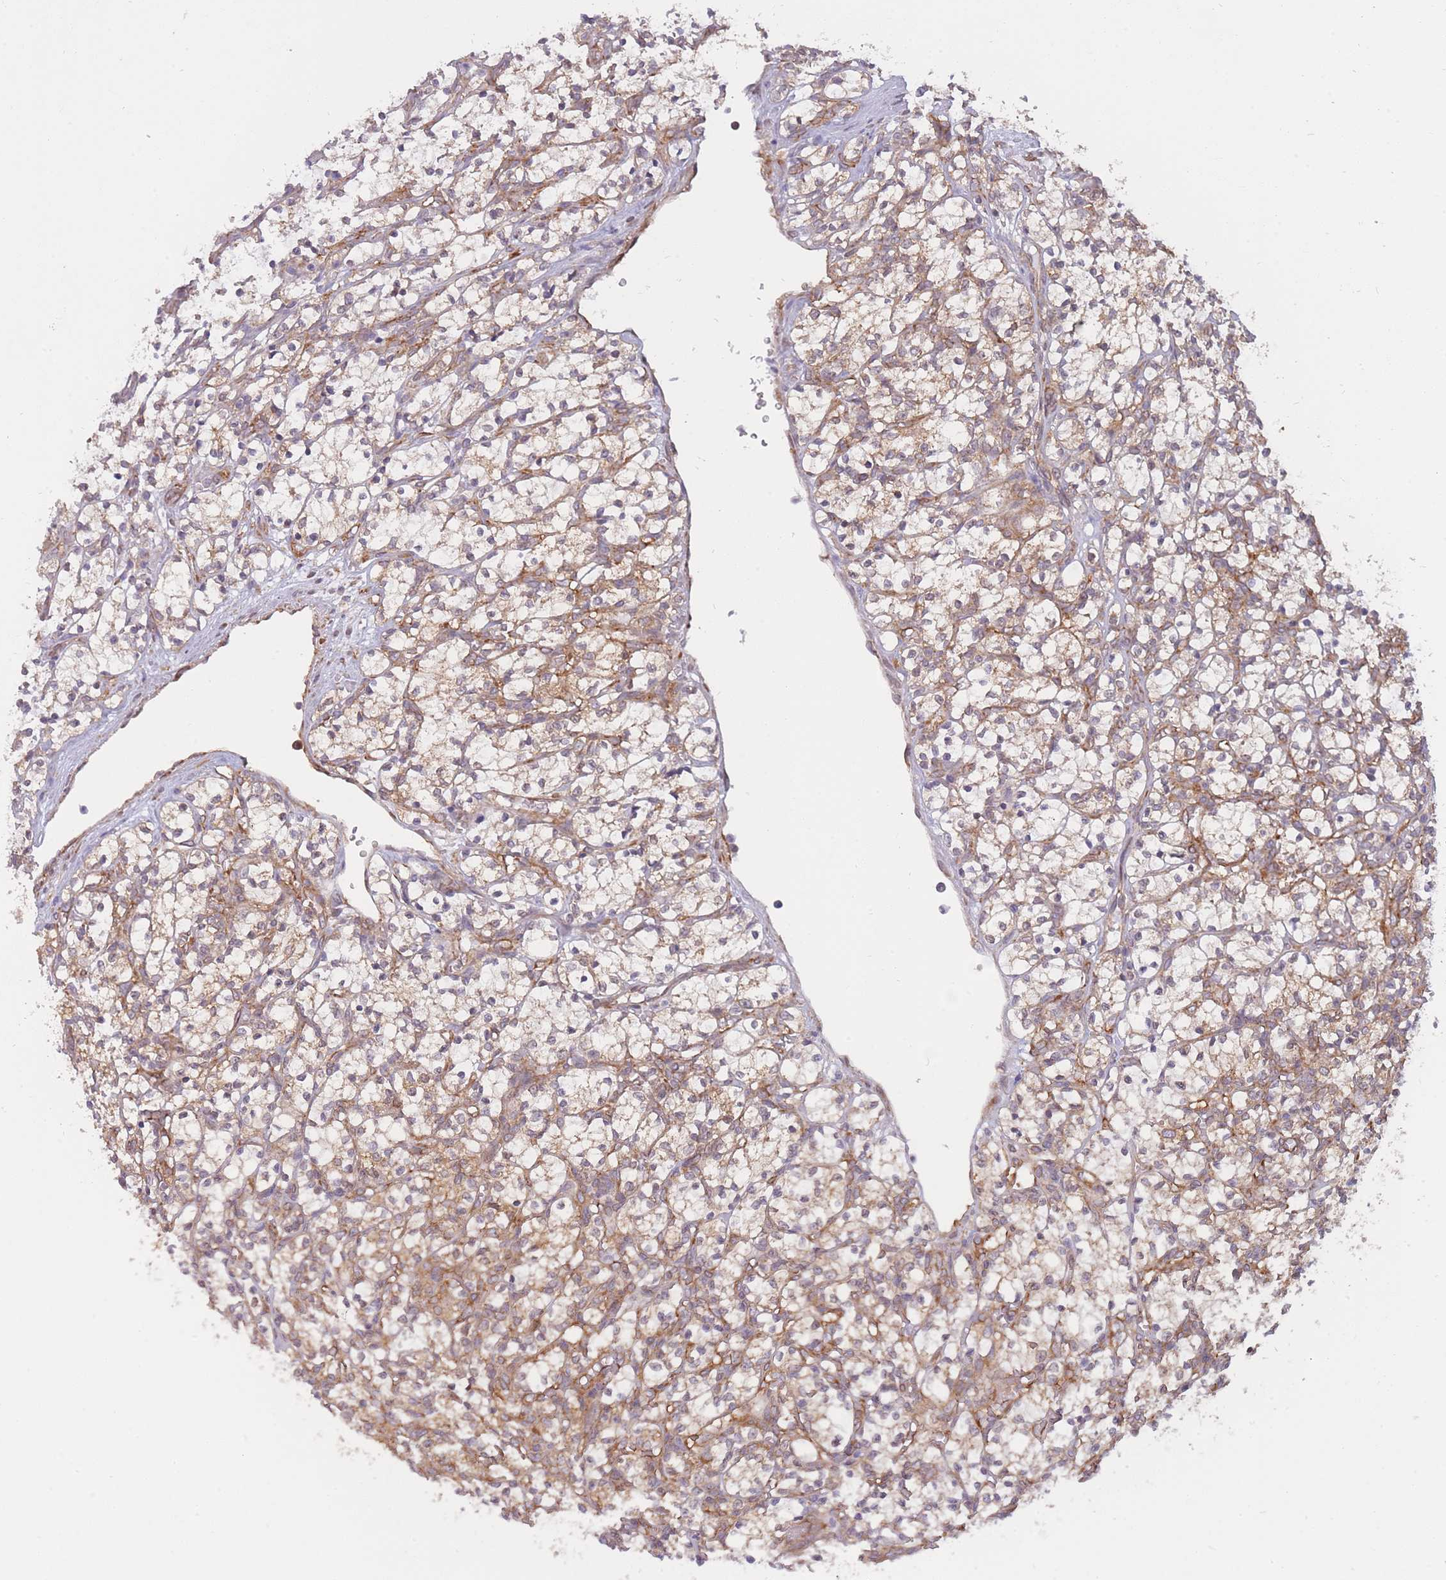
{"staining": {"intensity": "moderate", "quantity": "25%-75%", "location": "cytoplasmic/membranous"}, "tissue": "renal cancer", "cell_type": "Tumor cells", "image_type": "cancer", "snomed": [{"axis": "morphology", "description": "Adenocarcinoma, NOS"}, {"axis": "topography", "description": "Kidney"}], "caption": "The photomicrograph displays a brown stain indicating the presence of a protein in the cytoplasmic/membranous of tumor cells in renal cancer. The protein of interest is shown in brown color, while the nuclei are stained blue.", "gene": "CCDC124", "patient": {"sex": "female", "age": 69}}